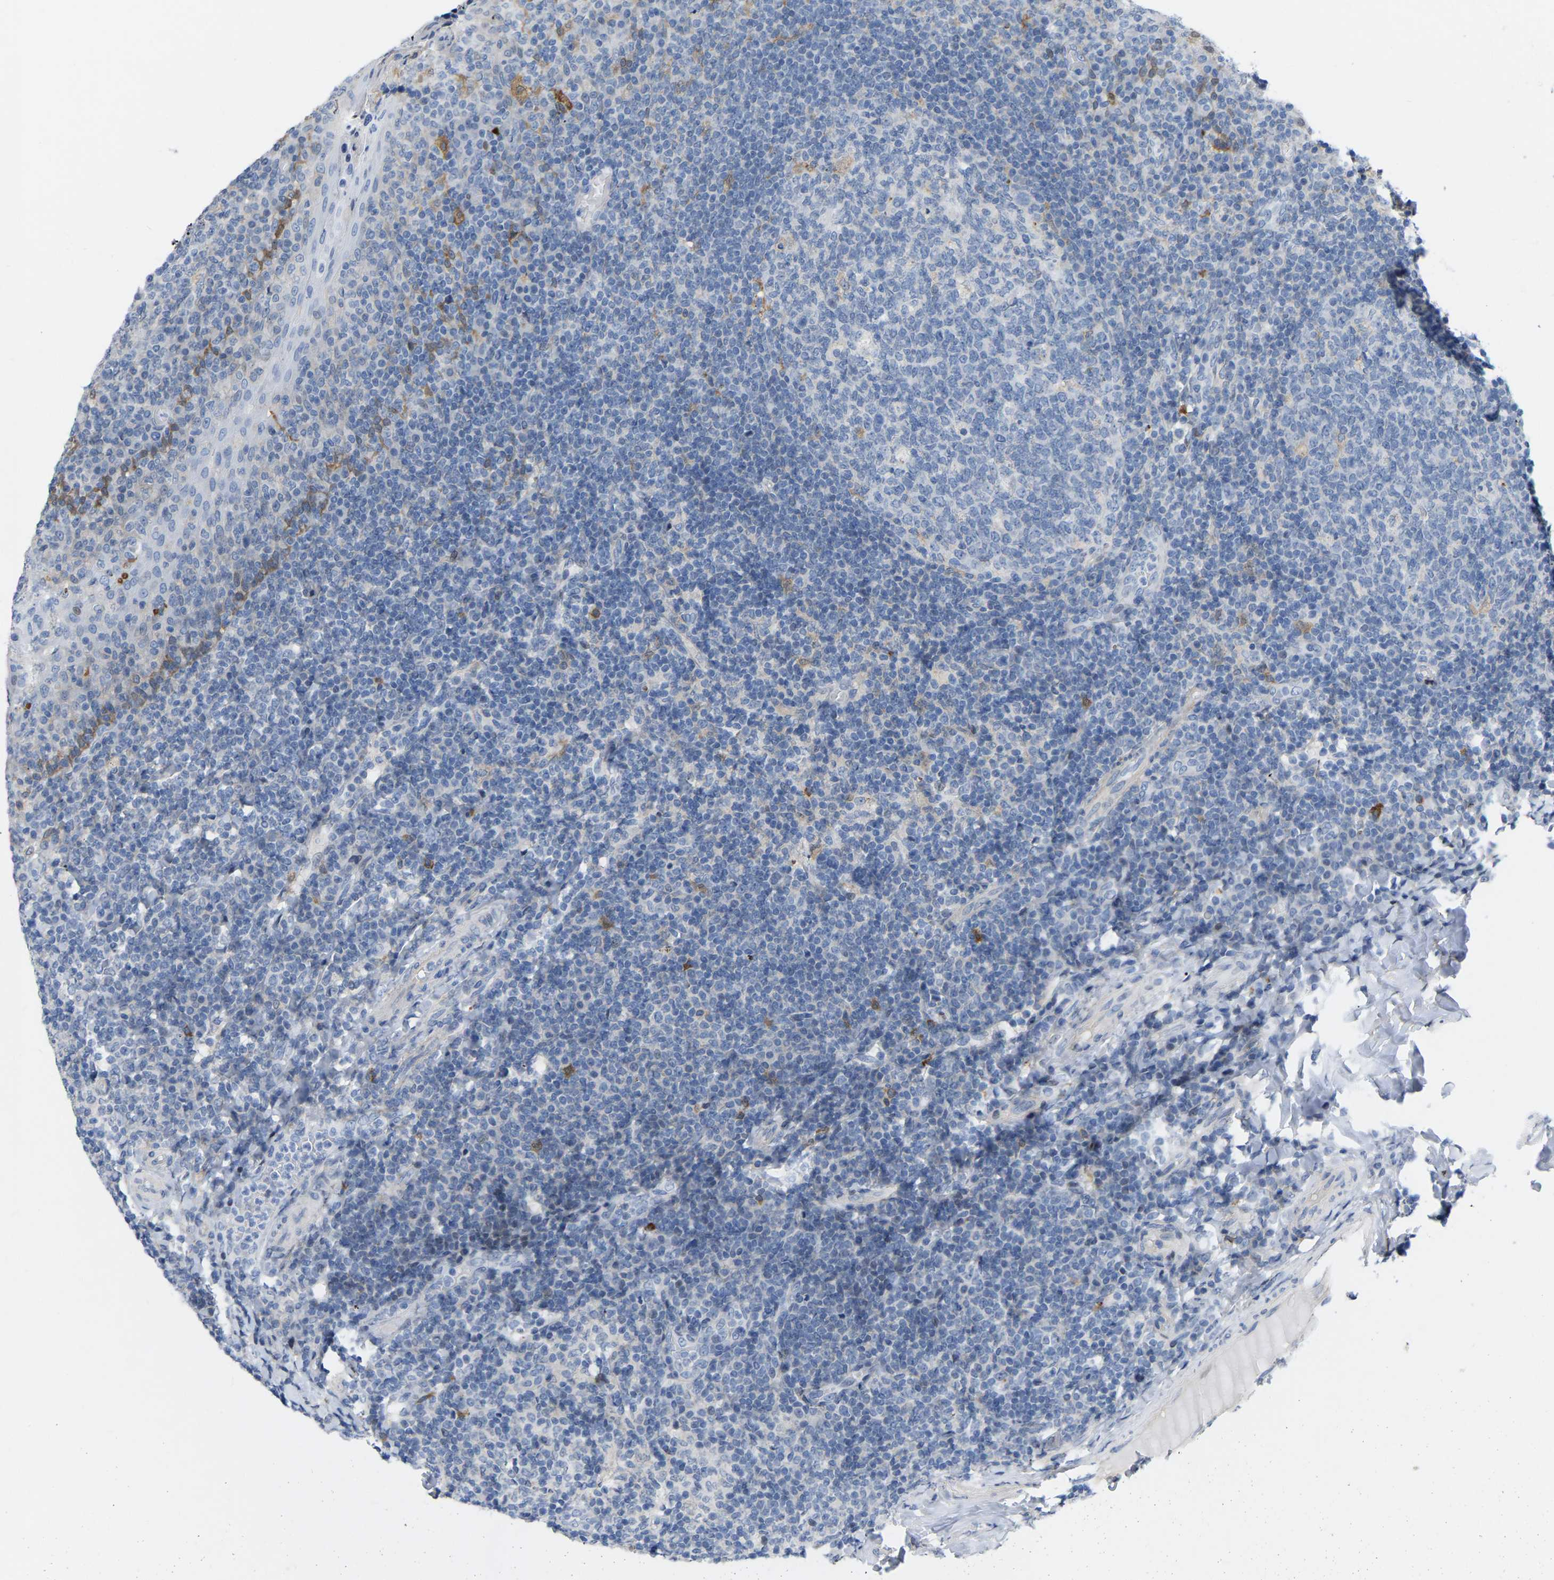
{"staining": {"intensity": "negative", "quantity": "none", "location": "none"}, "tissue": "tonsil", "cell_type": "Germinal center cells", "image_type": "normal", "snomed": [{"axis": "morphology", "description": "Normal tissue, NOS"}, {"axis": "topography", "description": "Tonsil"}], "caption": "High magnification brightfield microscopy of unremarkable tonsil stained with DAB (3,3'-diaminobenzidine) (brown) and counterstained with hematoxylin (blue): germinal center cells show no significant staining.", "gene": "ABTB2", "patient": {"sex": "female", "age": 19}}